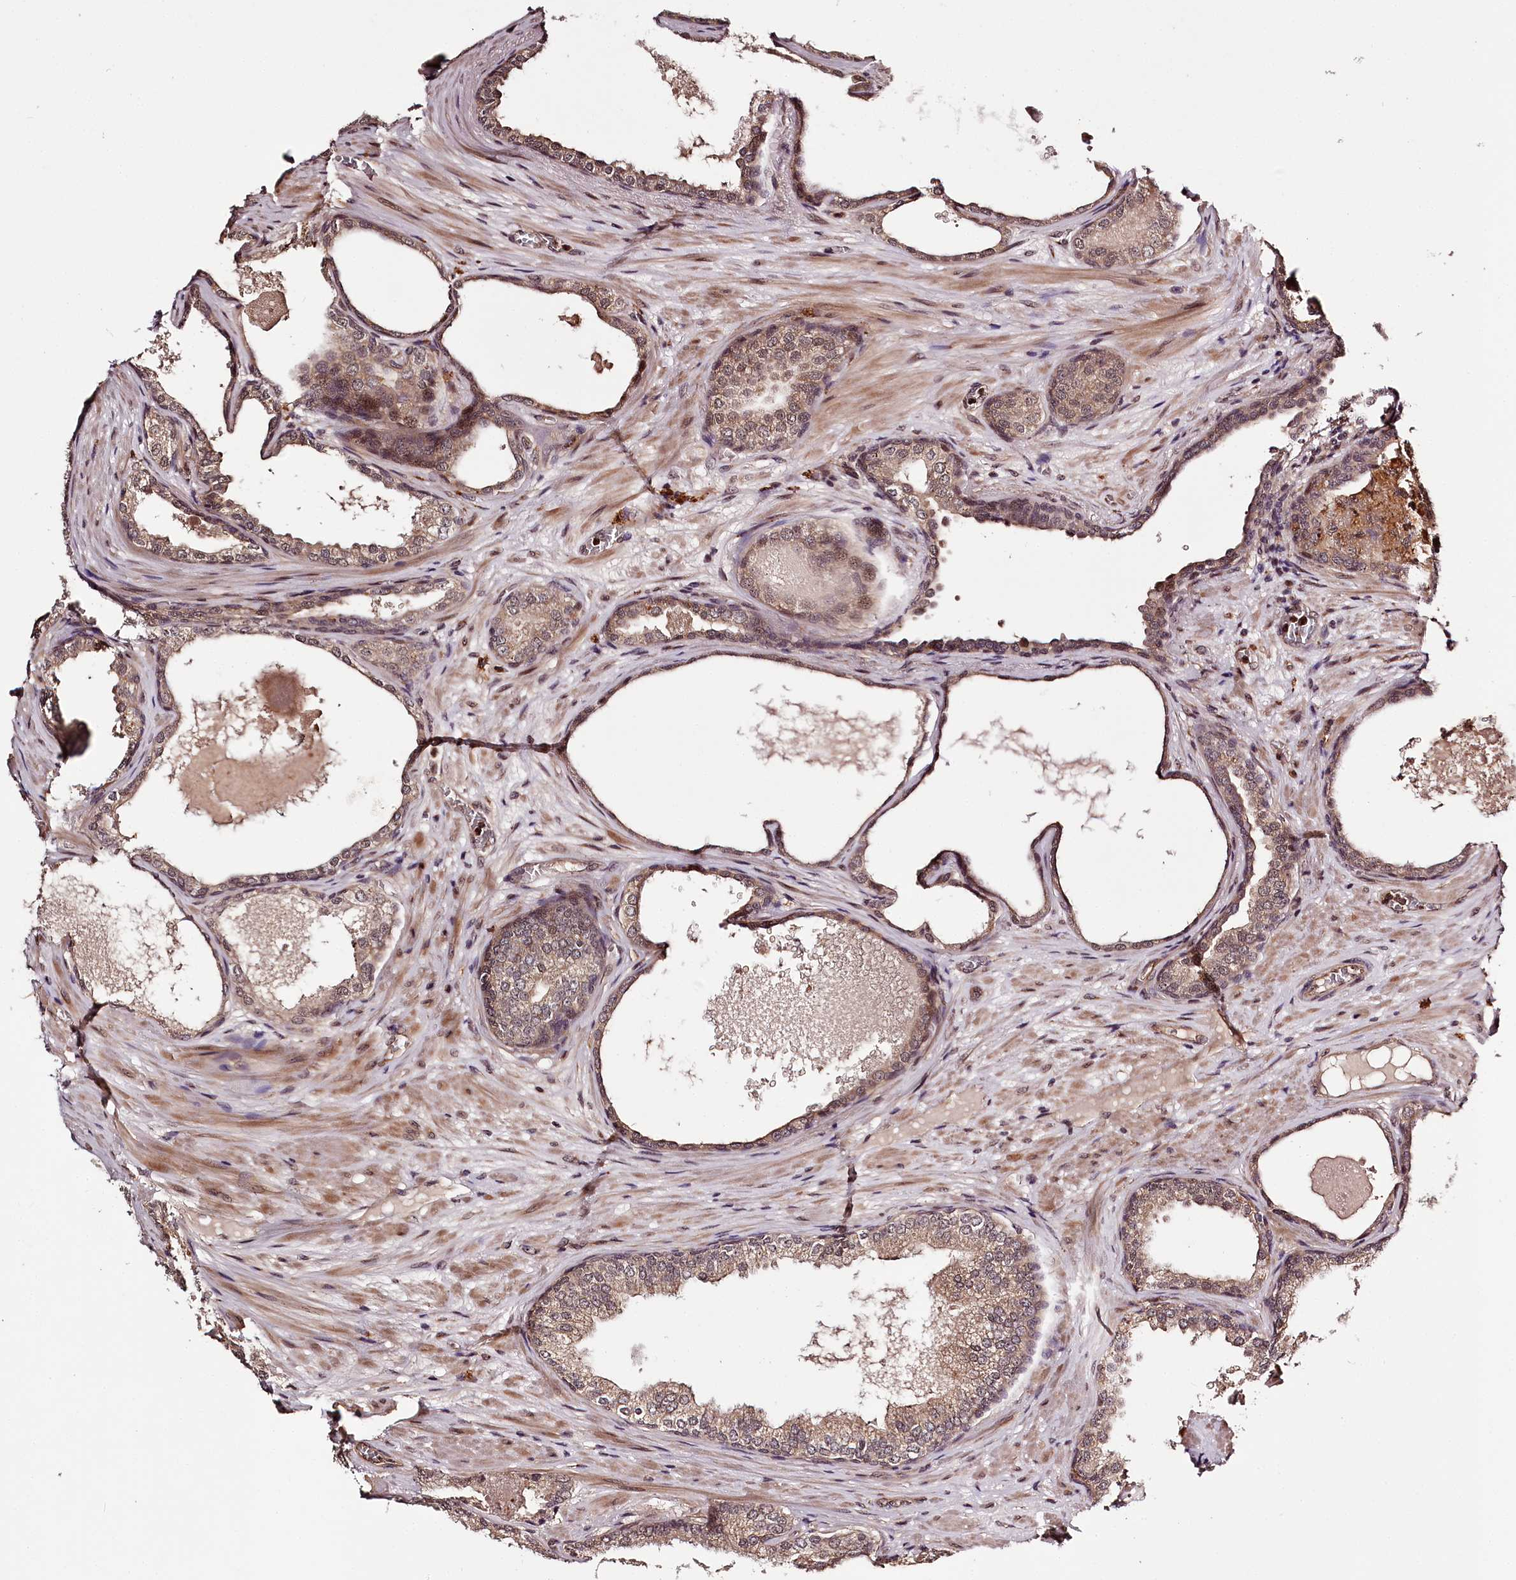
{"staining": {"intensity": "weak", "quantity": "25%-75%", "location": "cytoplasmic/membranous,nuclear"}, "tissue": "prostate cancer", "cell_type": "Tumor cells", "image_type": "cancer", "snomed": [{"axis": "morphology", "description": "Adenocarcinoma, High grade"}, {"axis": "topography", "description": "Prostate"}], "caption": "Immunohistochemical staining of human prostate adenocarcinoma (high-grade) reveals weak cytoplasmic/membranous and nuclear protein staining in about 25%-75% of tumor cells. (DAB (3,3'-diaminobenzidine) = brown stain, brightfield microscopy at high magnification).", "gene": "MAML3", "patient": {"sex": "male", "age": 59}}